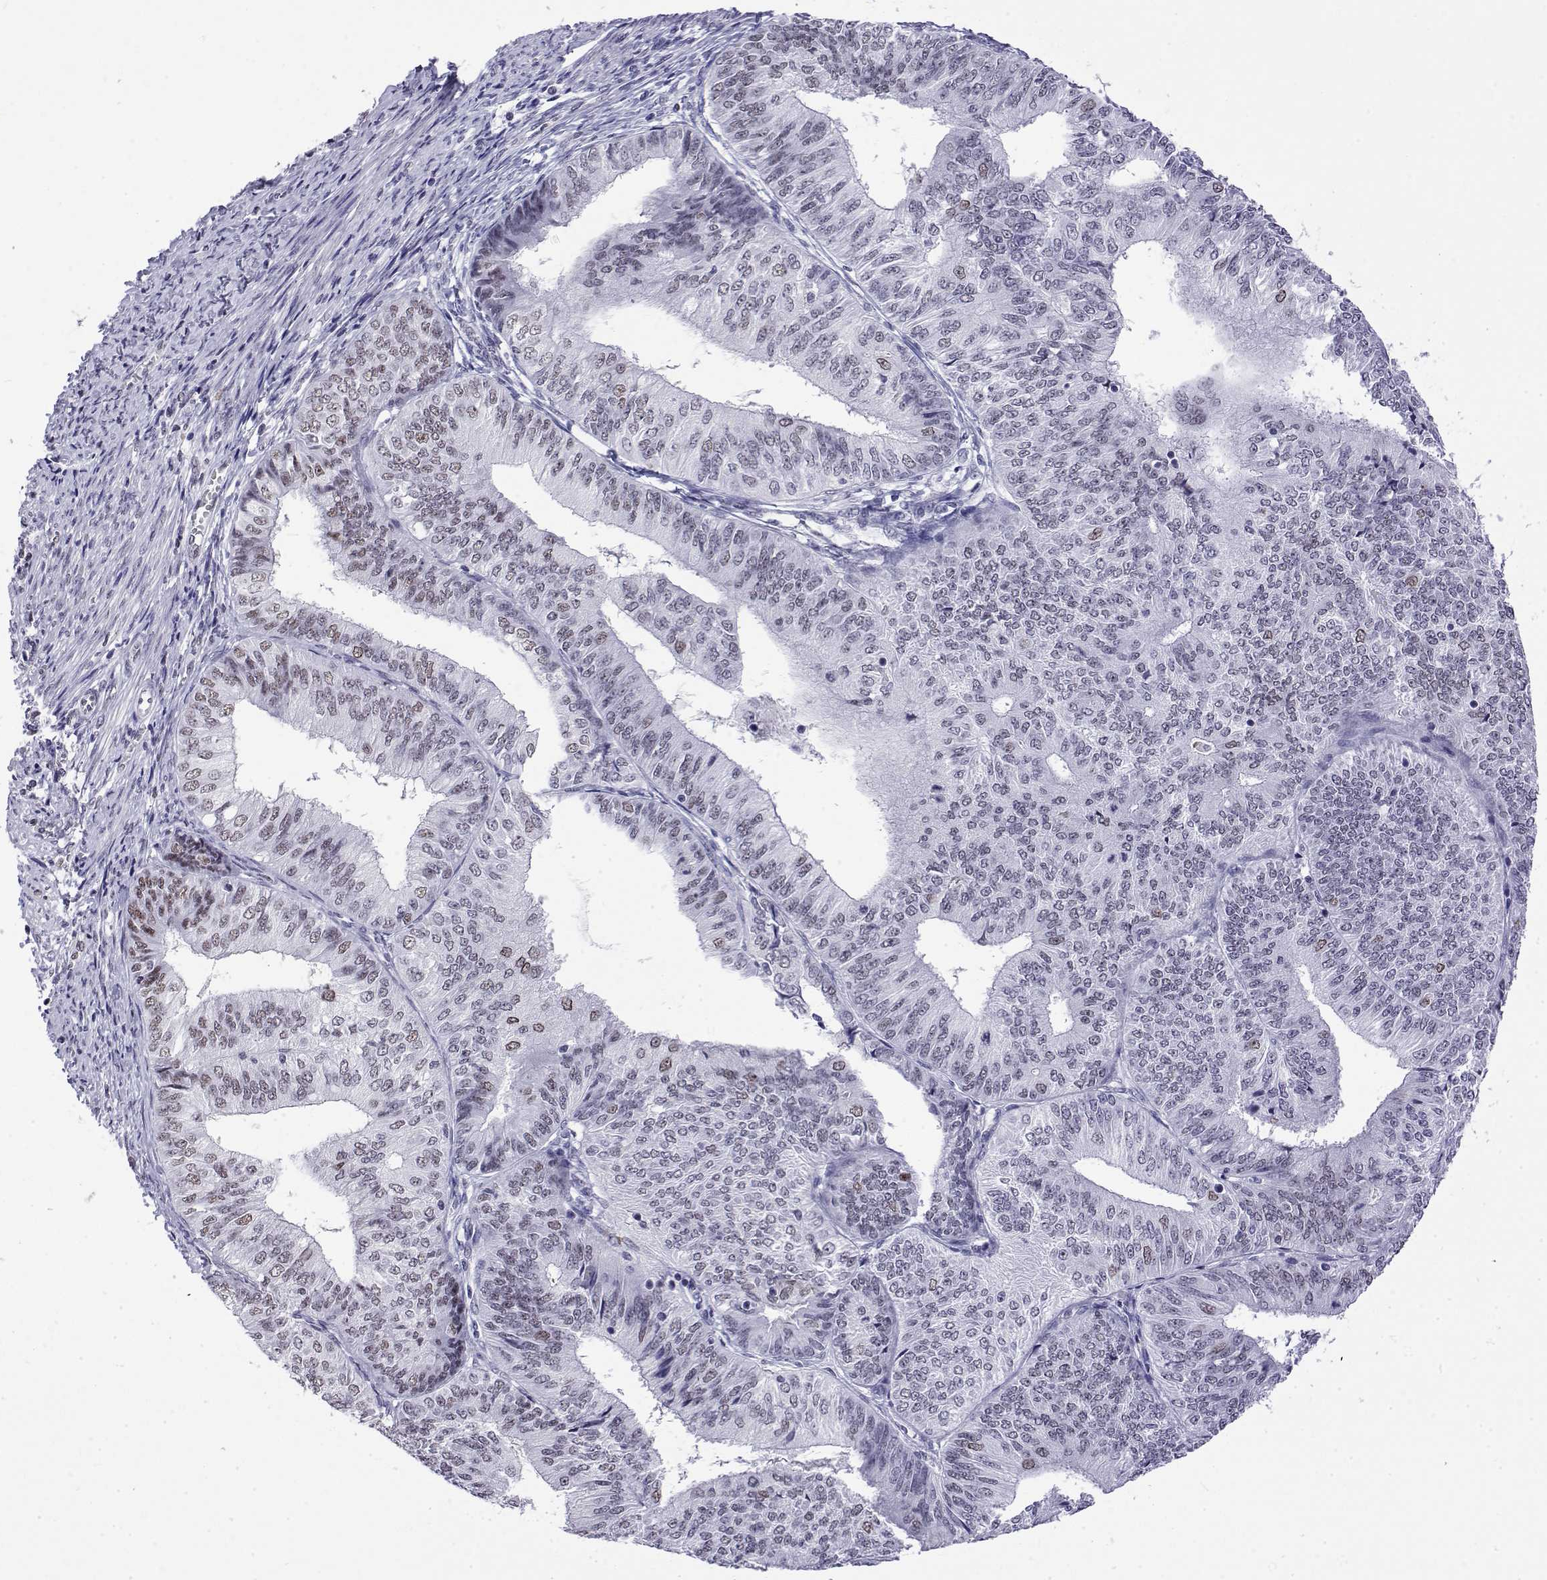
{"staining": {"intensity": "weak", "quantity": "<25%", "location": "nuclear"}, "tissue": "endometrial cancer", "cell_type": "Tumor cells", "image_type": "cancer", "snomed": [{"axis": "morphology", "description": "Adenocarcinoma, NOS"}, {"axis": "topography", "description": "Endometrium"}], "caption": "A micrograph of human endometrial adenocarcinoma is negative for staining in tumor cells. (Brightfield microscopy of DAB immunohistochemistry (IHC) at high magnification).", "gene": "POLDIP3", "patient": {"sex": "female", "age": 58}}